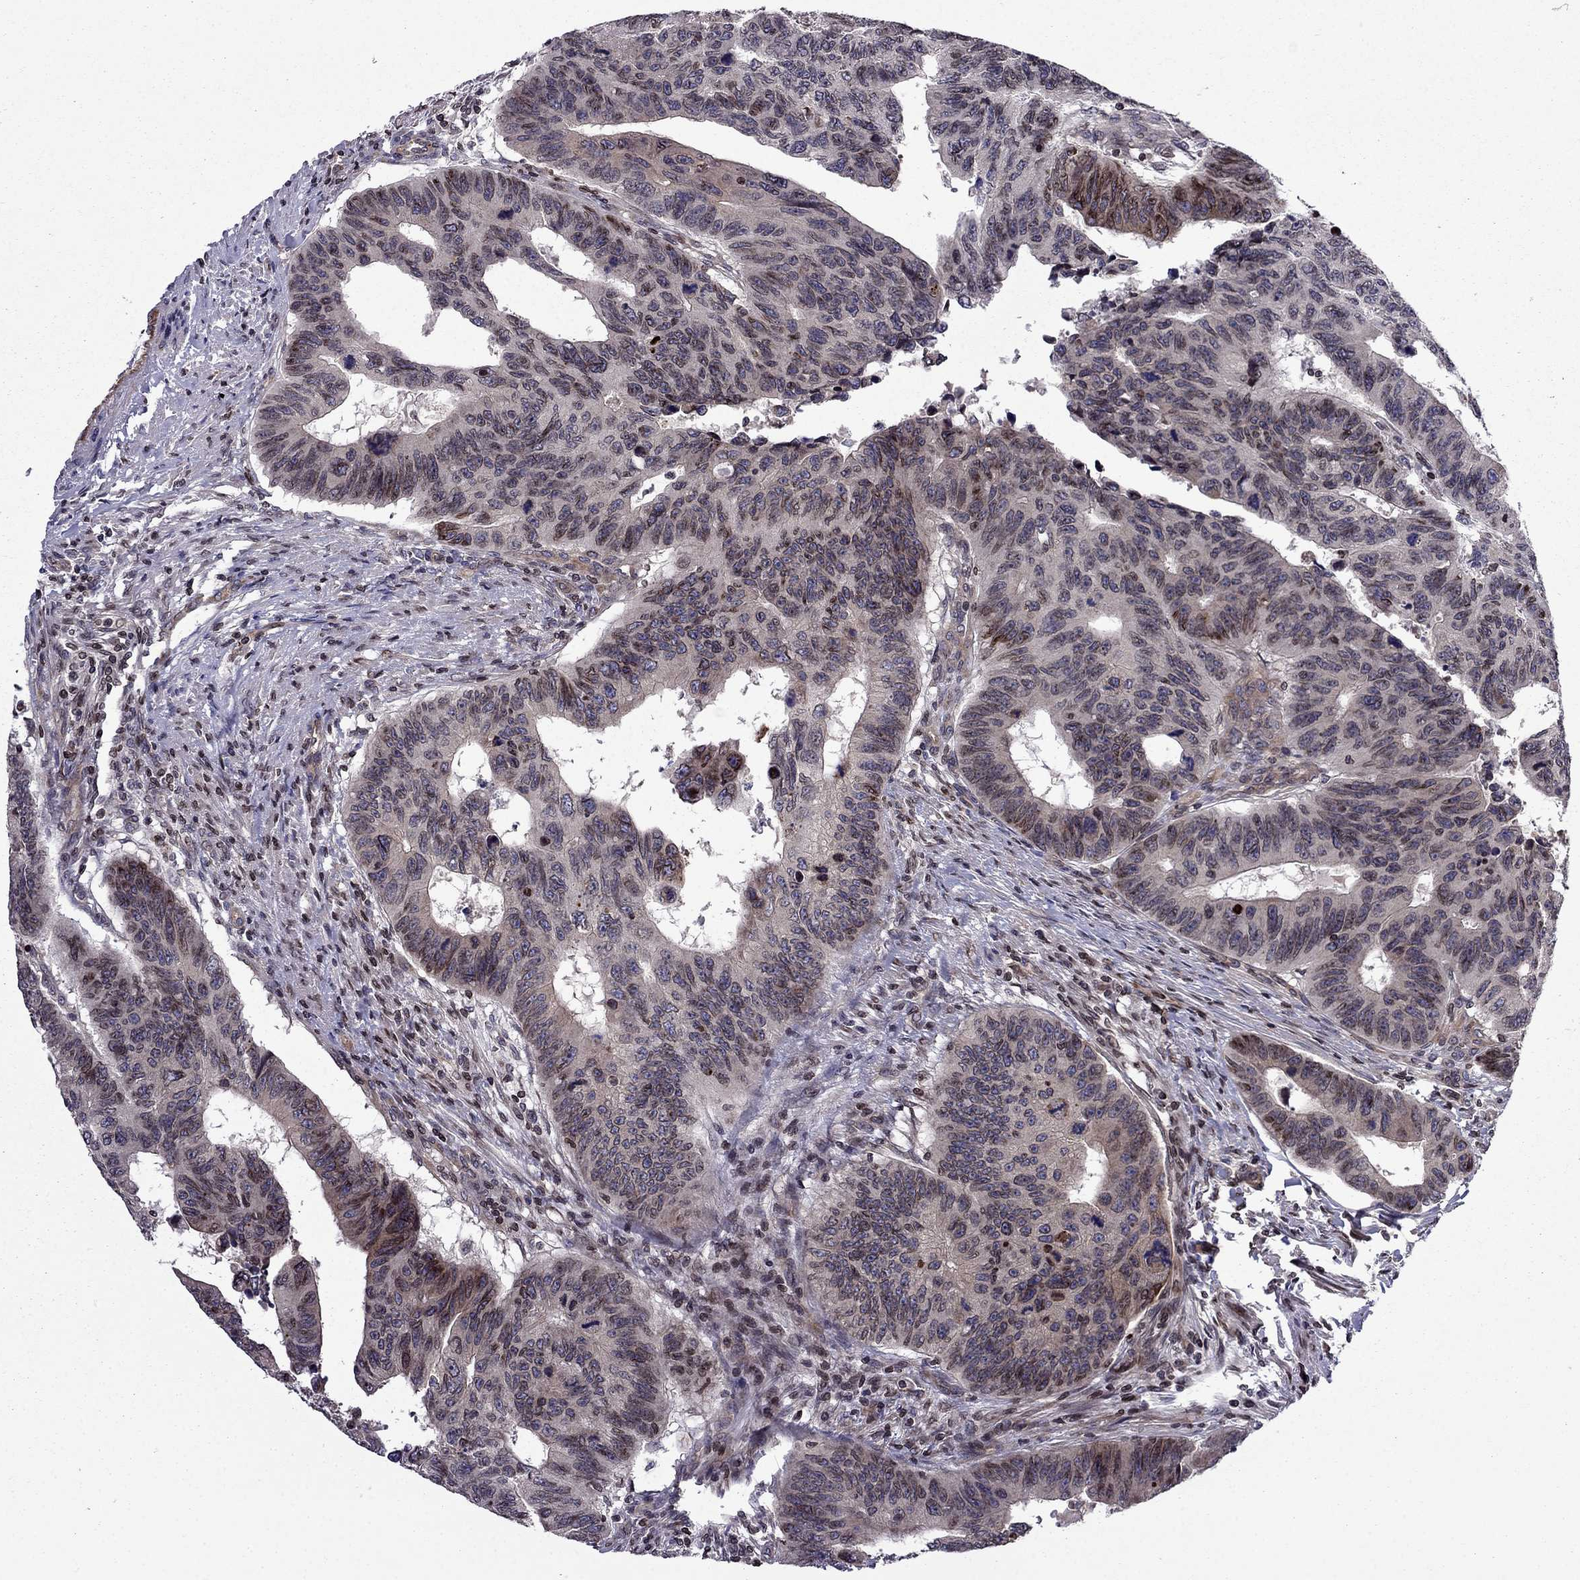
{"staining": {"intensity": "negative", "quantity": "none", "location": "none"}, "tissue": "colorectal cancer", "cell_type": "Tumor cells", "image_type": "cancer", "snomed": [{"axis": "morphology", "description": "Adenocarcinoma, NOS"}, {"axis": "topography", "description": "Rectum"}], "caption": "High magnification brightfield microscopy of colorectal cancer stained with DAB (brown) and counterstained with hematoxylin (blue): tumor cells show no significant expression.", "gene": "CDC42BPA", "patient": {"sex": "female", "age": 85}}